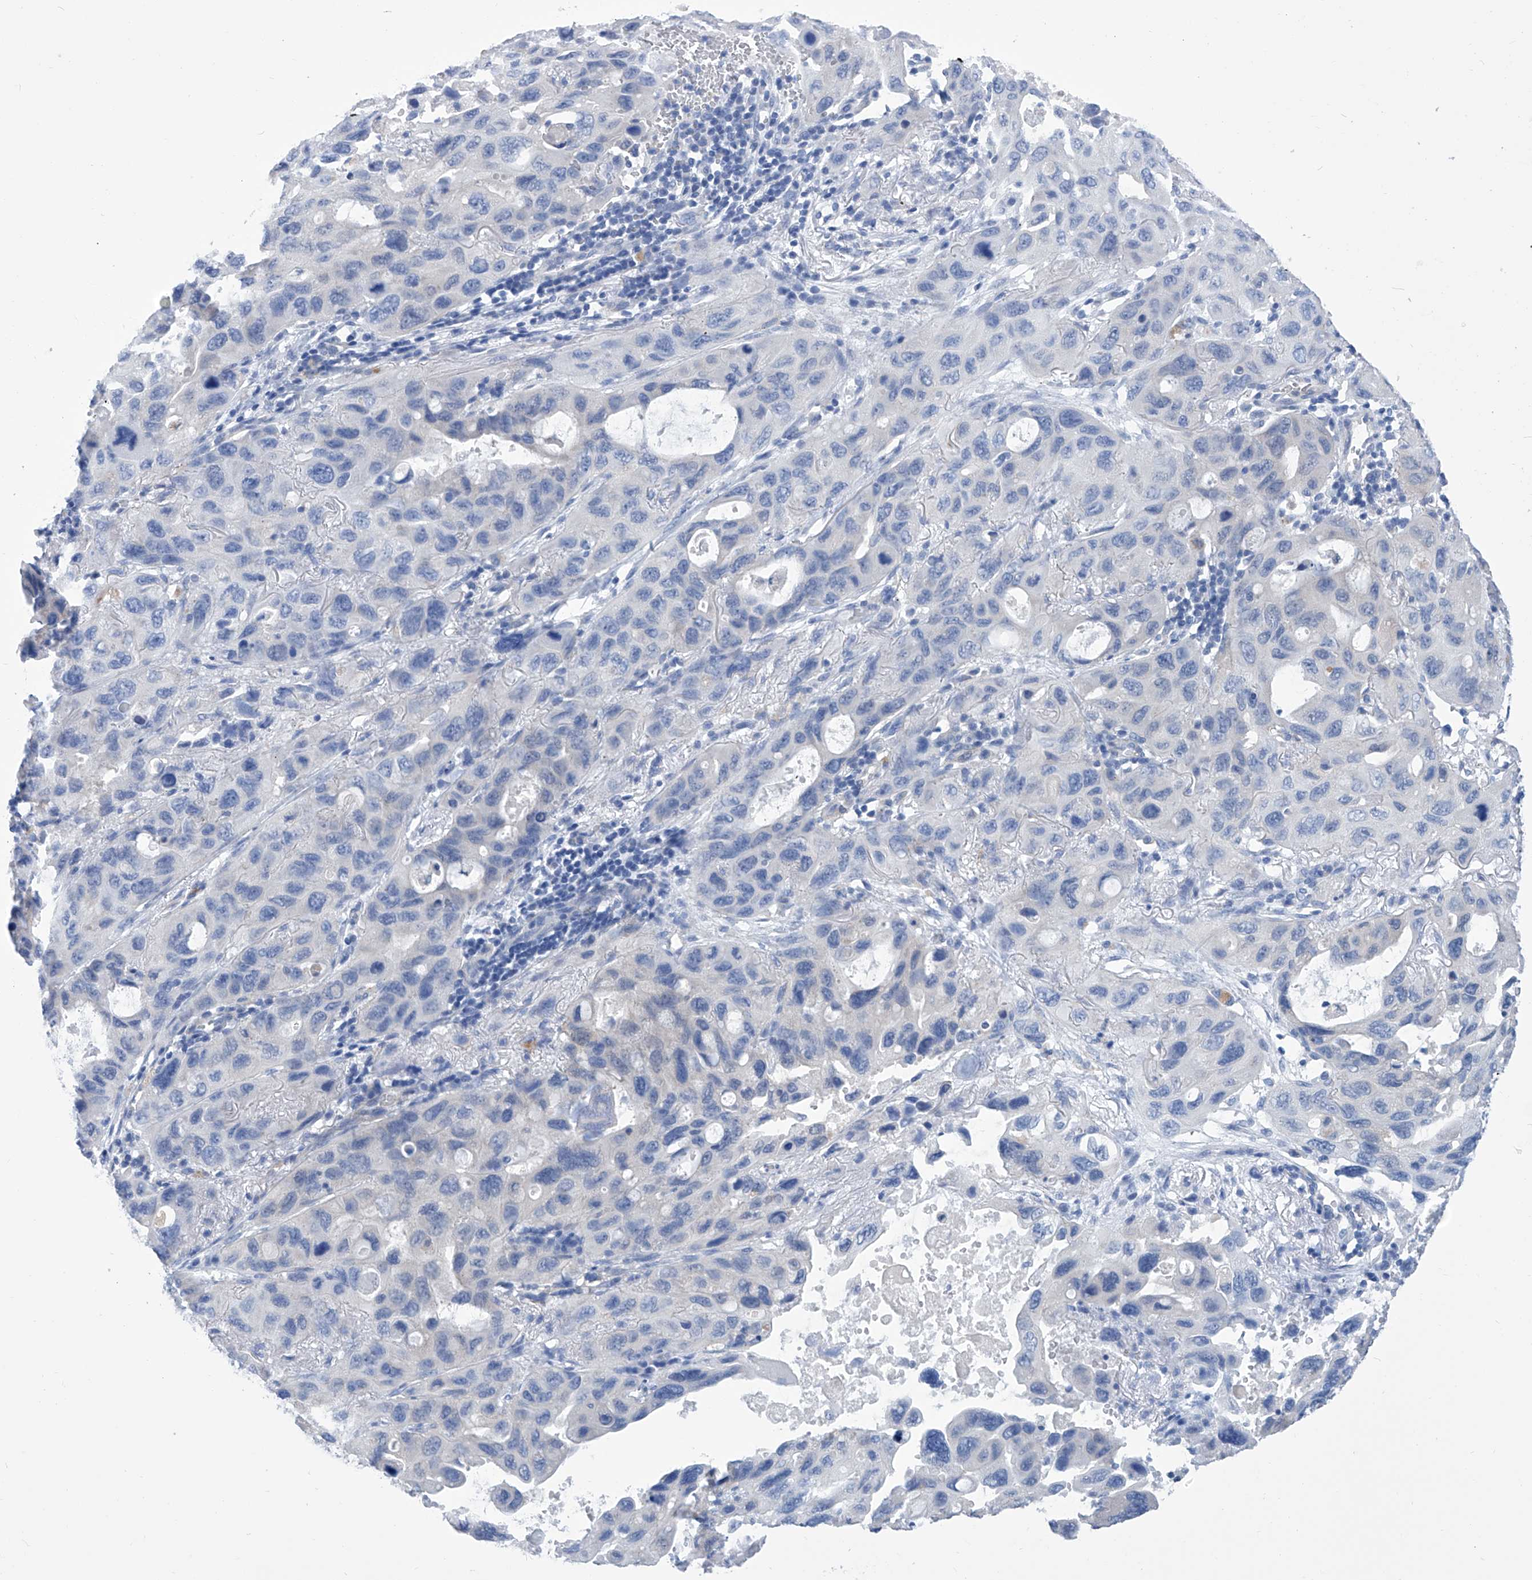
{"staining": {"intensity": "negative", "quantity": "none", "location": "none"}, "tissue": "lung cancer", "cell_type": "Tumor cells", "image_type": "cancer", "snomed": [{"axis": "morphology", "description": "Squamous cell carcinoma, NOS"}, {"axis": "topography", "description": "Lung"}], "caption": "A high-resolution histopathology image shows immunohistochemistry staining of lung cancer (squamous cell carcinoma), which exhibits no significant staining in tumor cells. (Brightfield microscopy of DAB immunohistochemistry at high magnification).", "gene": "IMPA2", "patient": {"sex": "female", "age": 73}}